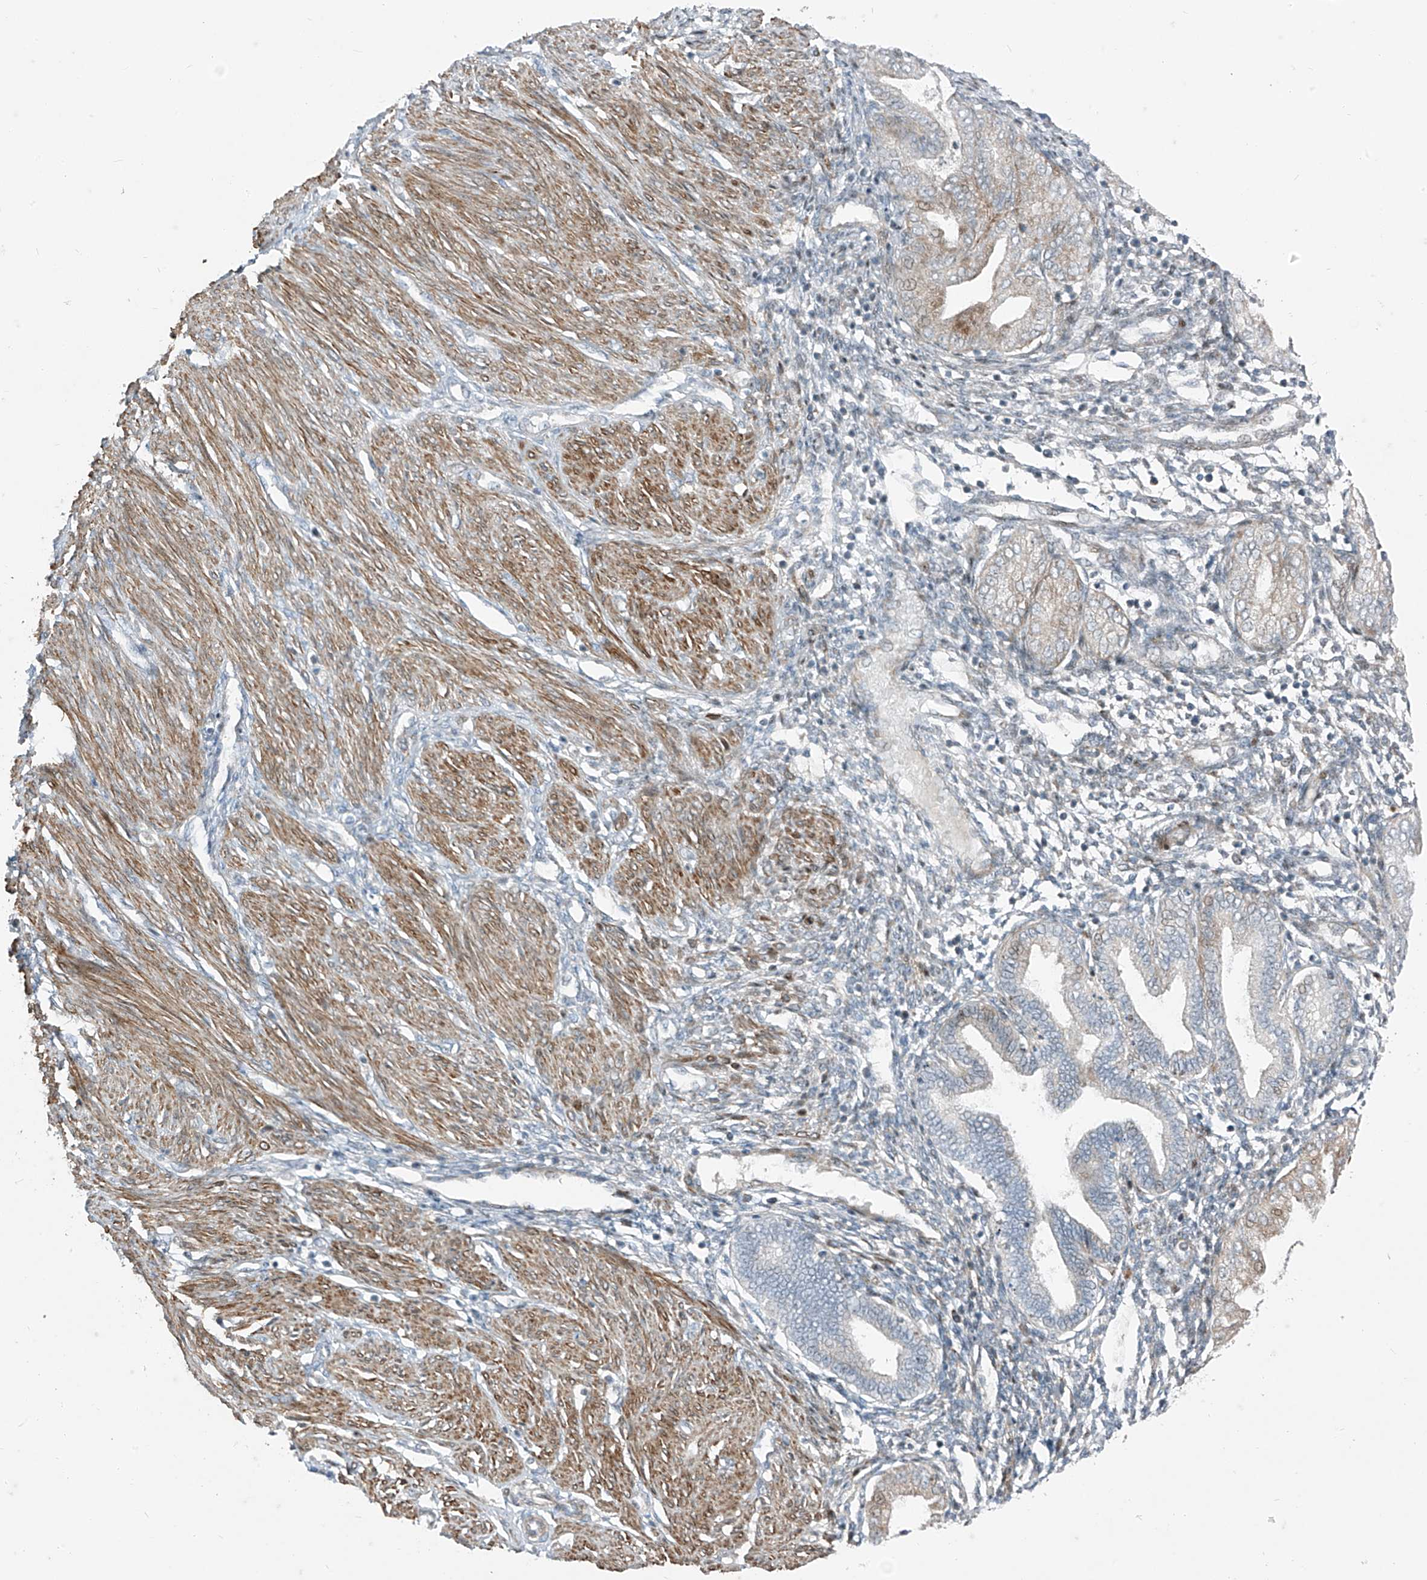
{"staining": {"intensity": "negative", "quantity": "none", "location": "none"}, "tissue": "endometrium", "cell_type": "Cells in endometrial stroma", "image_type": "normal", "snomed": [{"axis": "morphology", "description": "Normal tissue, NOS"}, {"axis": "topography", "description": "Endometrium"}], "caption": "Unremarkable endometrium was stained to show a protein in brown. There is no significant expression in cells in endometrial stroma. (Stains: DAB immunohistochemistry with hematoxylin counter stain, Microscopy: brightfield microscopy at high magnification).", "gene": "PPCS", "patient": {"sex": "female", "age": 53}}